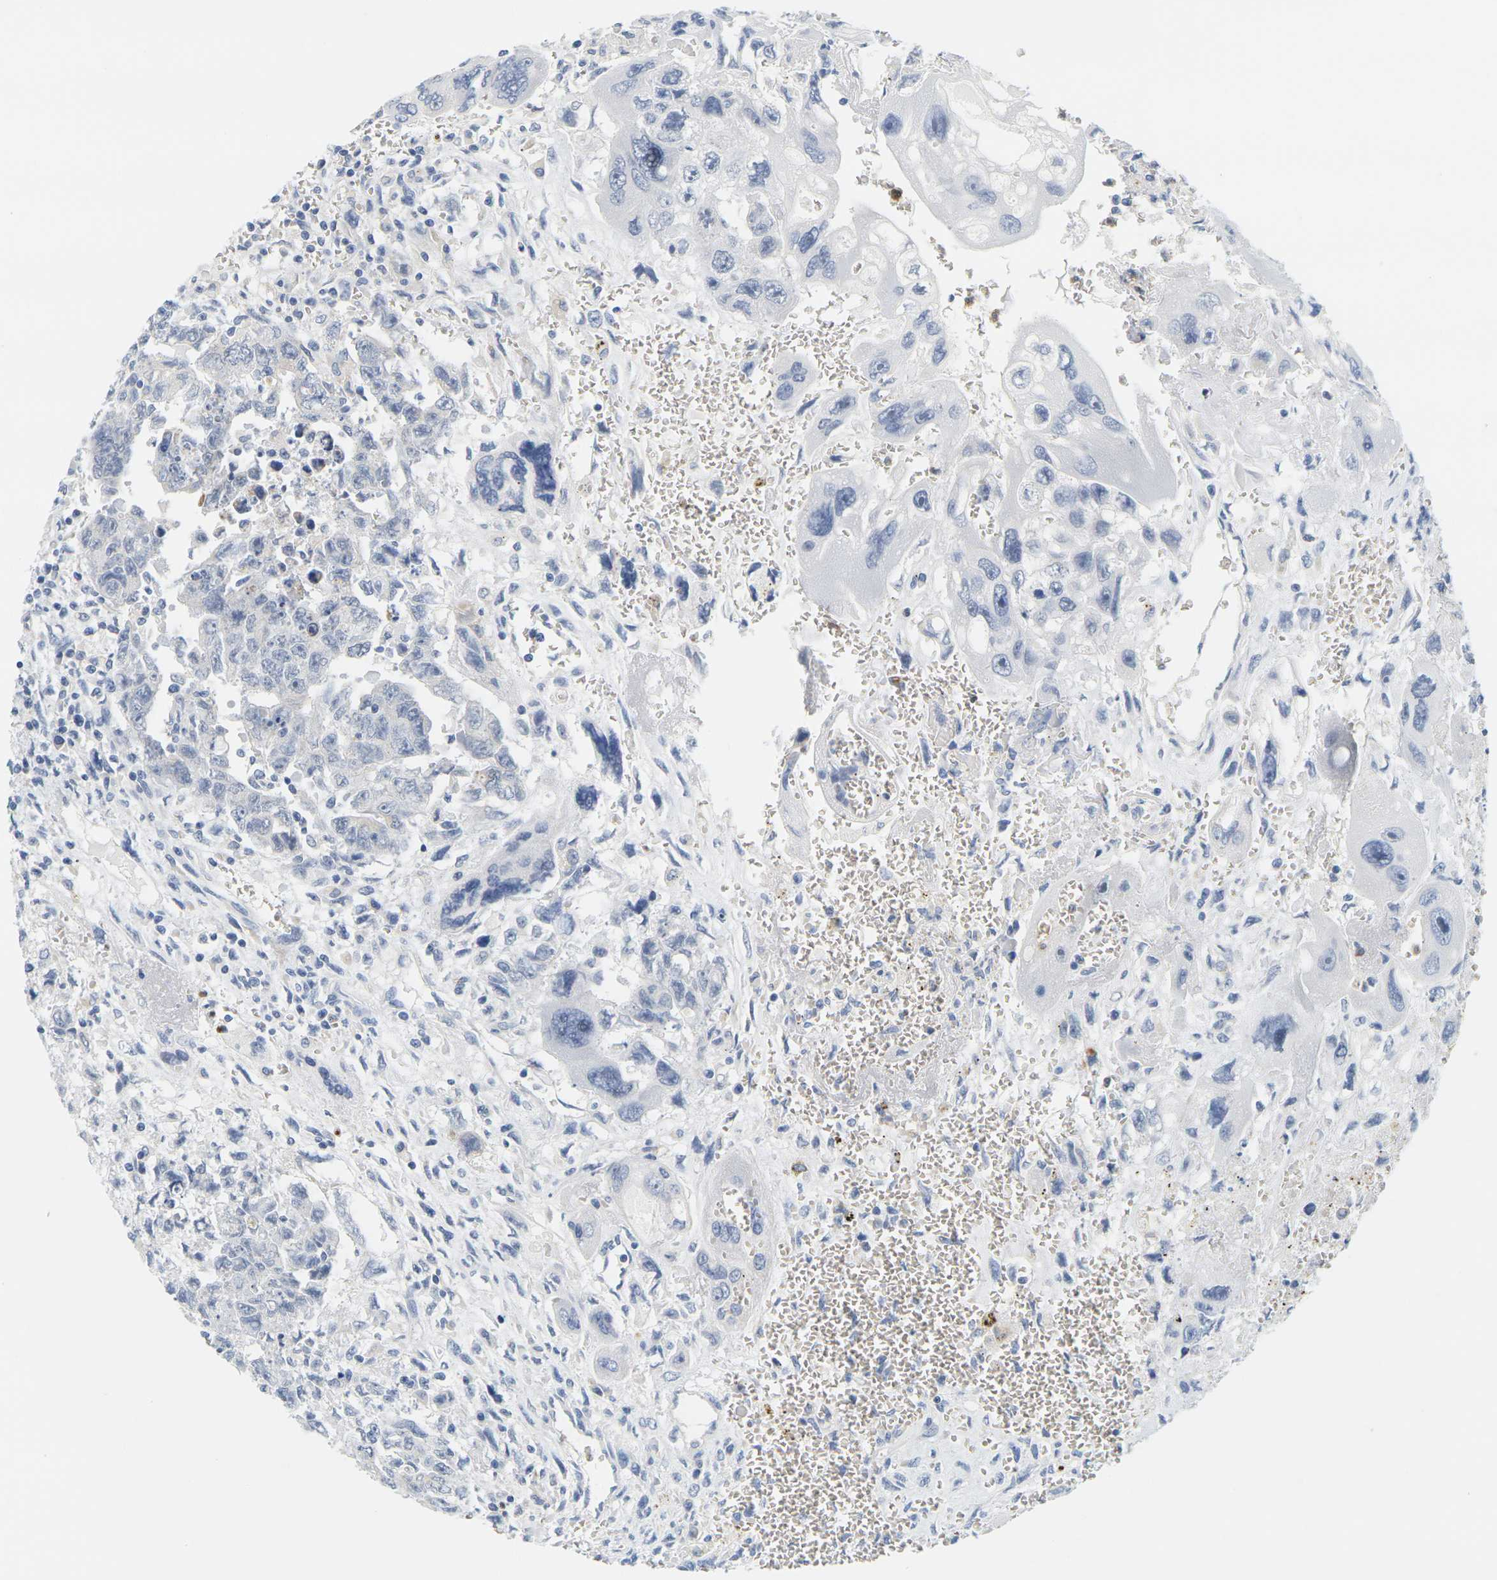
{"staining": {"intensity": "negative", "quantity": "none", "location": "none"}, "tissue": "testis cancer", "cell_type": "Tumor cells", "image_type": "cancer", "snomed": [{"axis": "morphology", "description": "Carcinoma, Embryonal, NOS"}, {"axis": "topography", "description": "Testis"}], "caption": "Immunohistochemistry (IHC) of testis cancer (embryonal carcinoma) demonstrates no positivity in tumor cells.", "gene": "KLK5", "patient": {"sex": "male", "age": 28}}